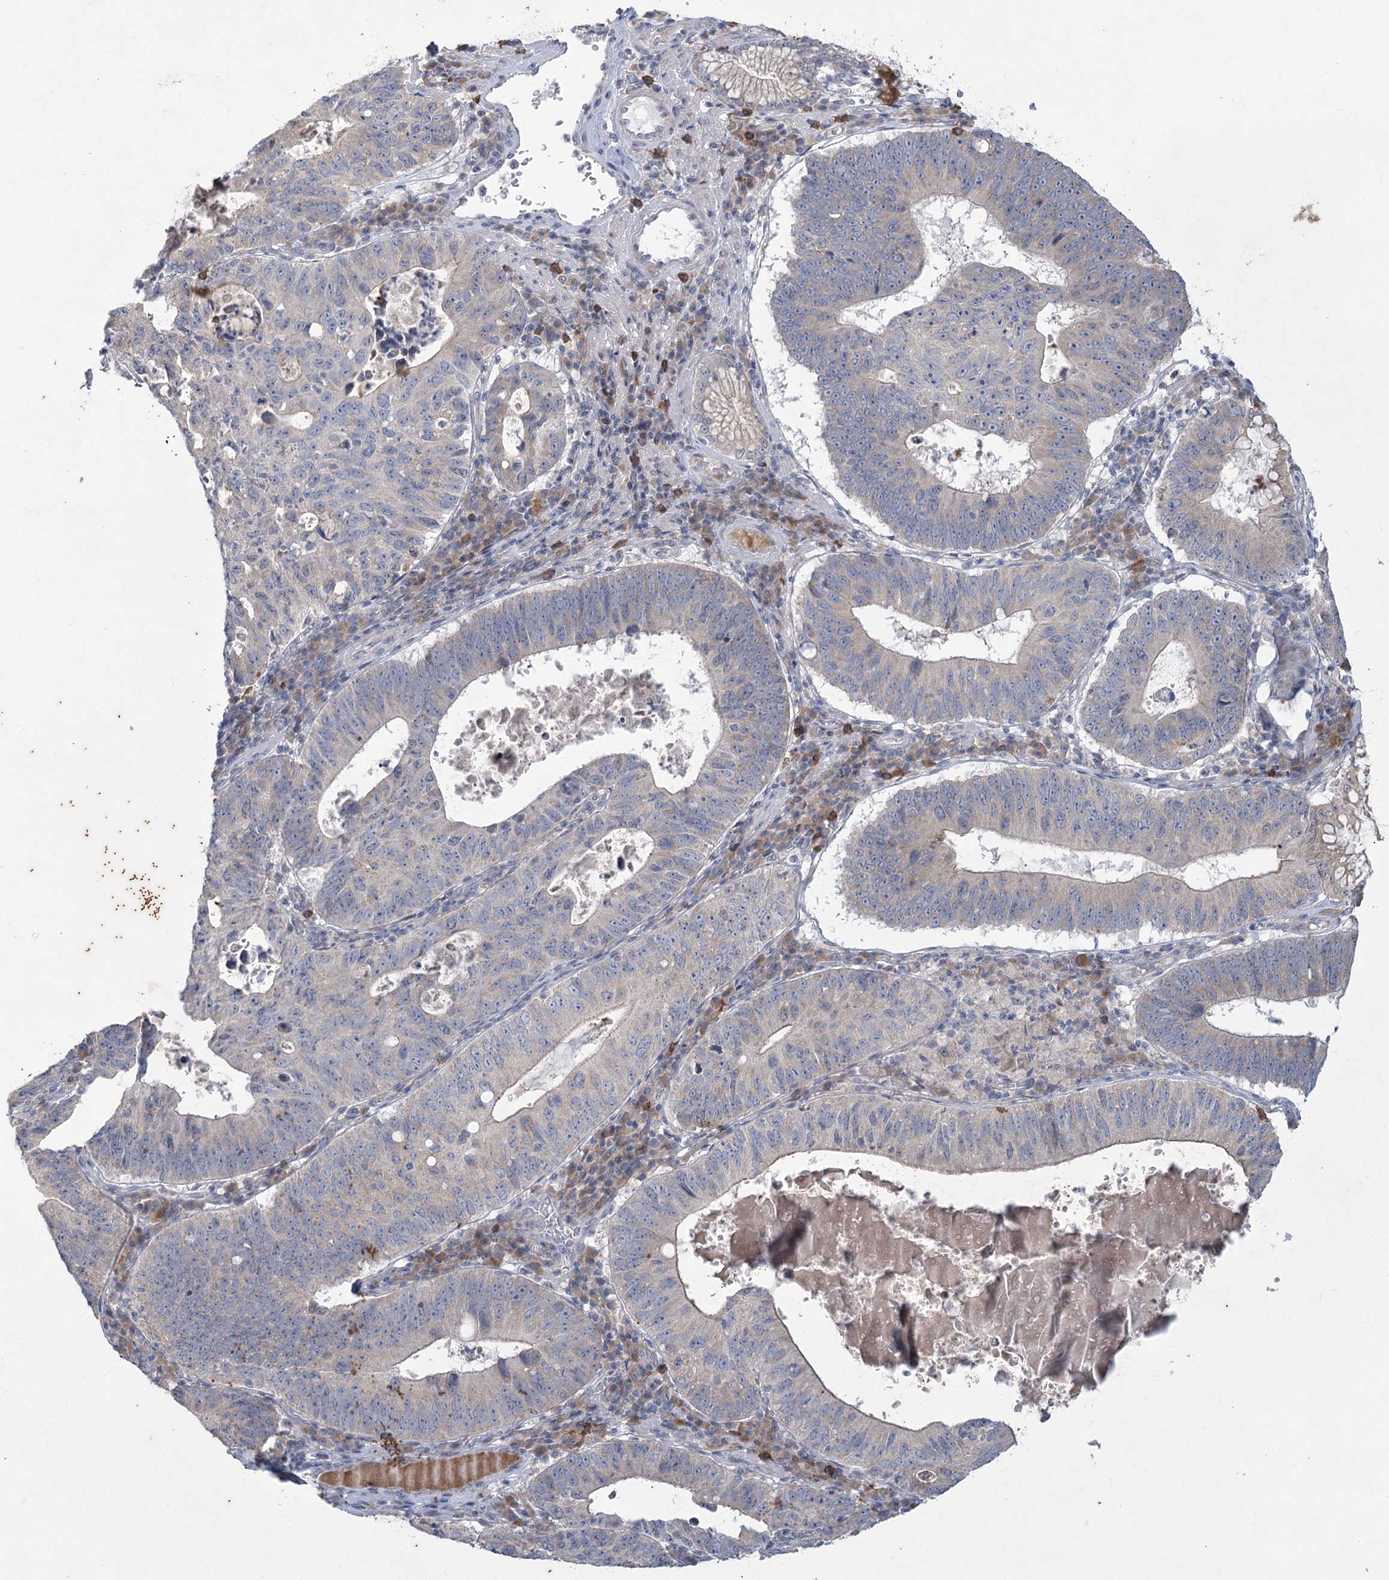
{"staining": {"intensity": "negative", "quantity": "none", "location": "none"}, "tissue": "stomach cancer", "cell_type": "Tumor cells", "image_type": "cancer", "snomed": [{"axis": "morphology", "description": "Adenocarcinoma, NOS"}, {"axis": "topography", "description": "Stomach"}], "caption": "This is an immunohistochemistry image of human adenocarcinoma (stomach). There is no expression in tumor cells.", "gene": "PLA2G12A", "patient": {"sex": "male", "age": 59}}